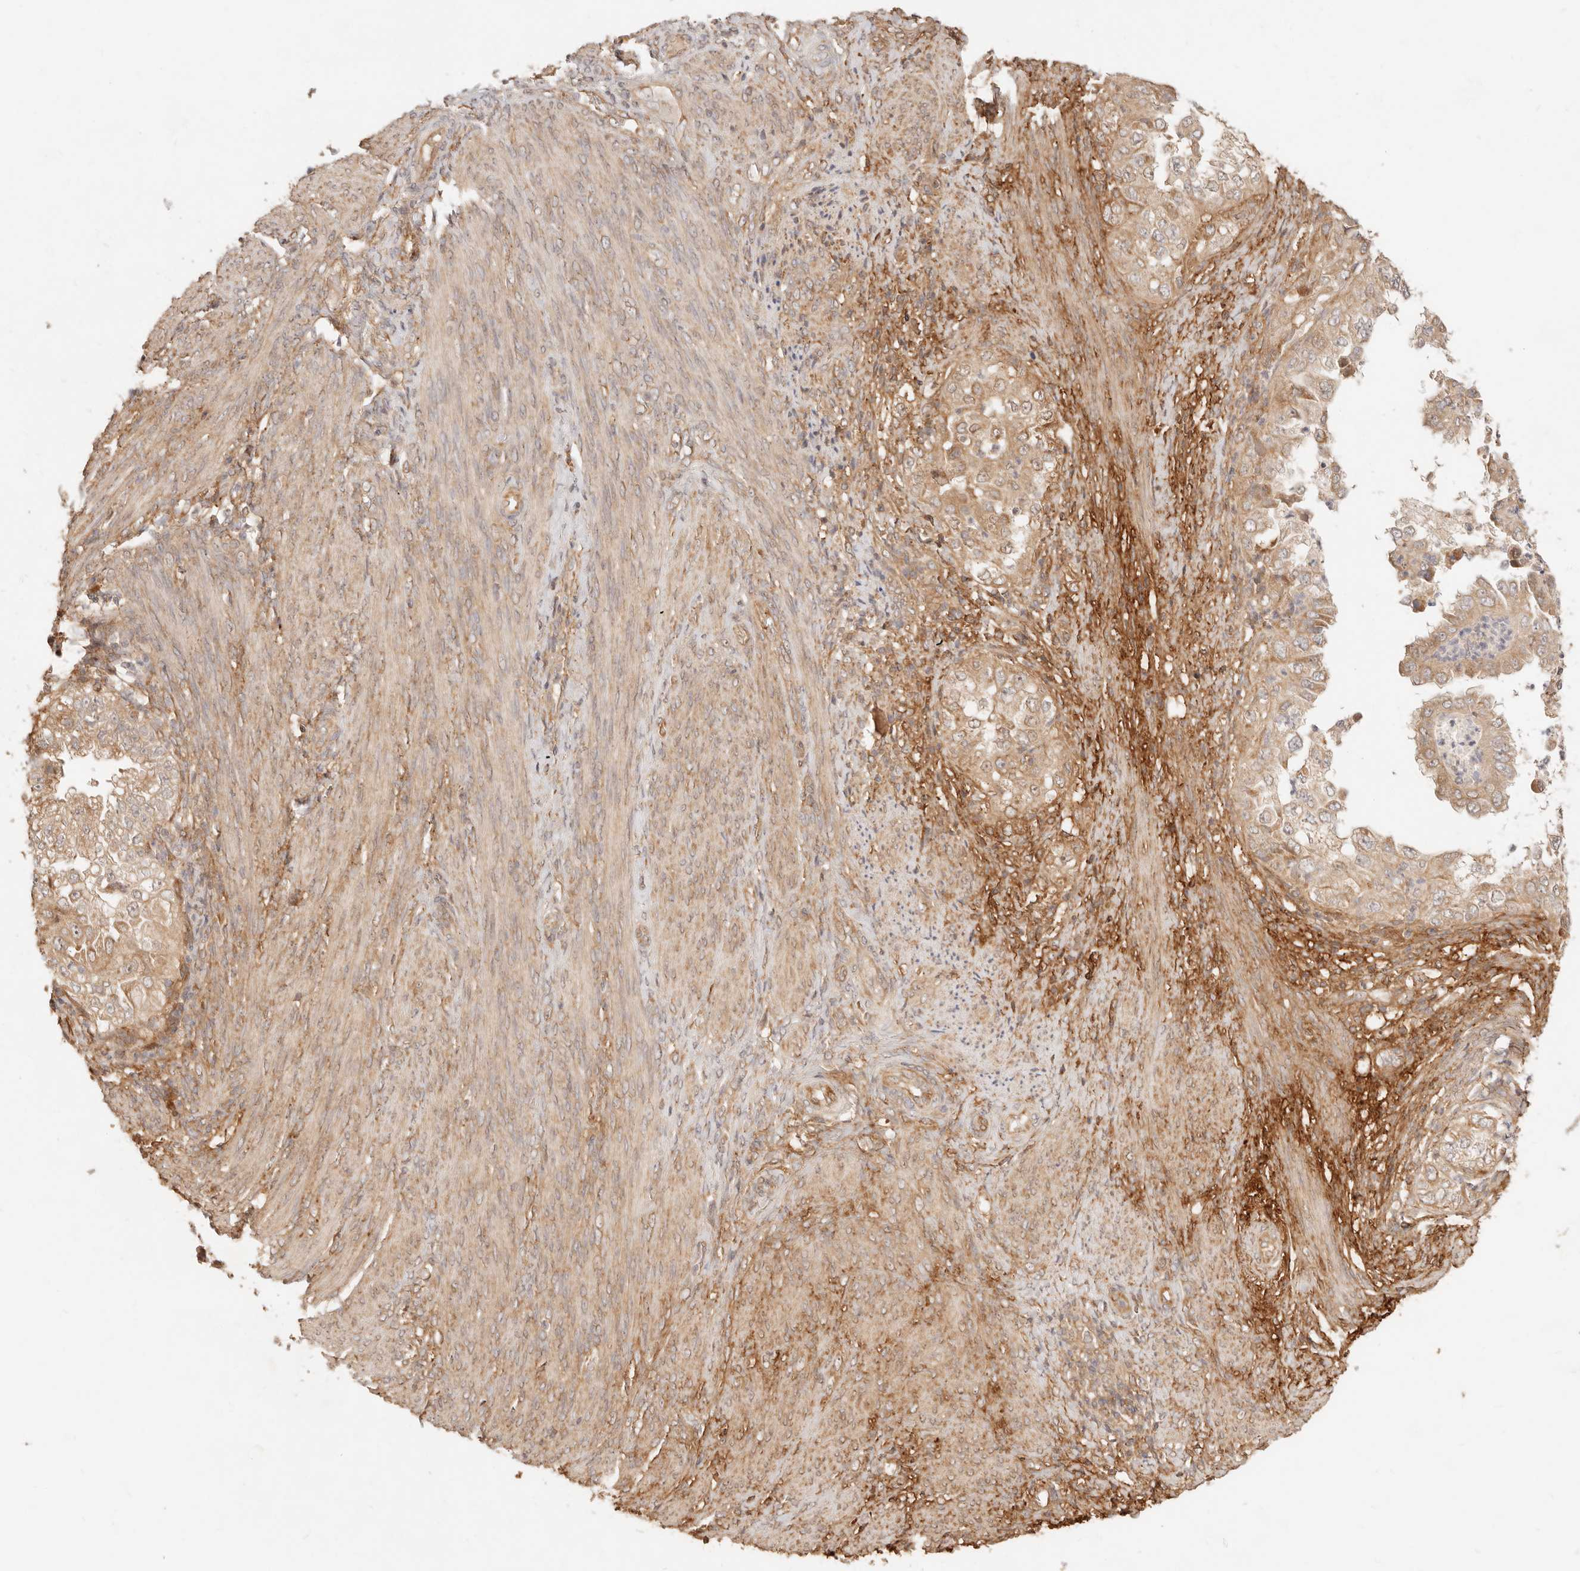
{"staining": {"intensity": "moderate", "quantity": ">75%", "location": "cytoplasmic/membranous"}, "tissue": "endometrial cancer", "cell_type": "Tumor cells", "image_type": "cancer", "snomed": [{"axis": "morphology", "description": "Adenocarcinoma, NOS"}, {"axis": "topography", "description": "Endometrium"}], "caption": "IHC of adenocarcinoma (endometrial) reveals medium levels of moderate cytoplasmic/membranous positivity in approximately >75% of tumor cells. The staining was performed using DAB (3,3'-diaminobenzidine), with brown indicating positive protein expression. Nuclei are stained blue with hematoxylin.", "gene": "UBXN10", "patient": {"sex": "female", "age": 85}}